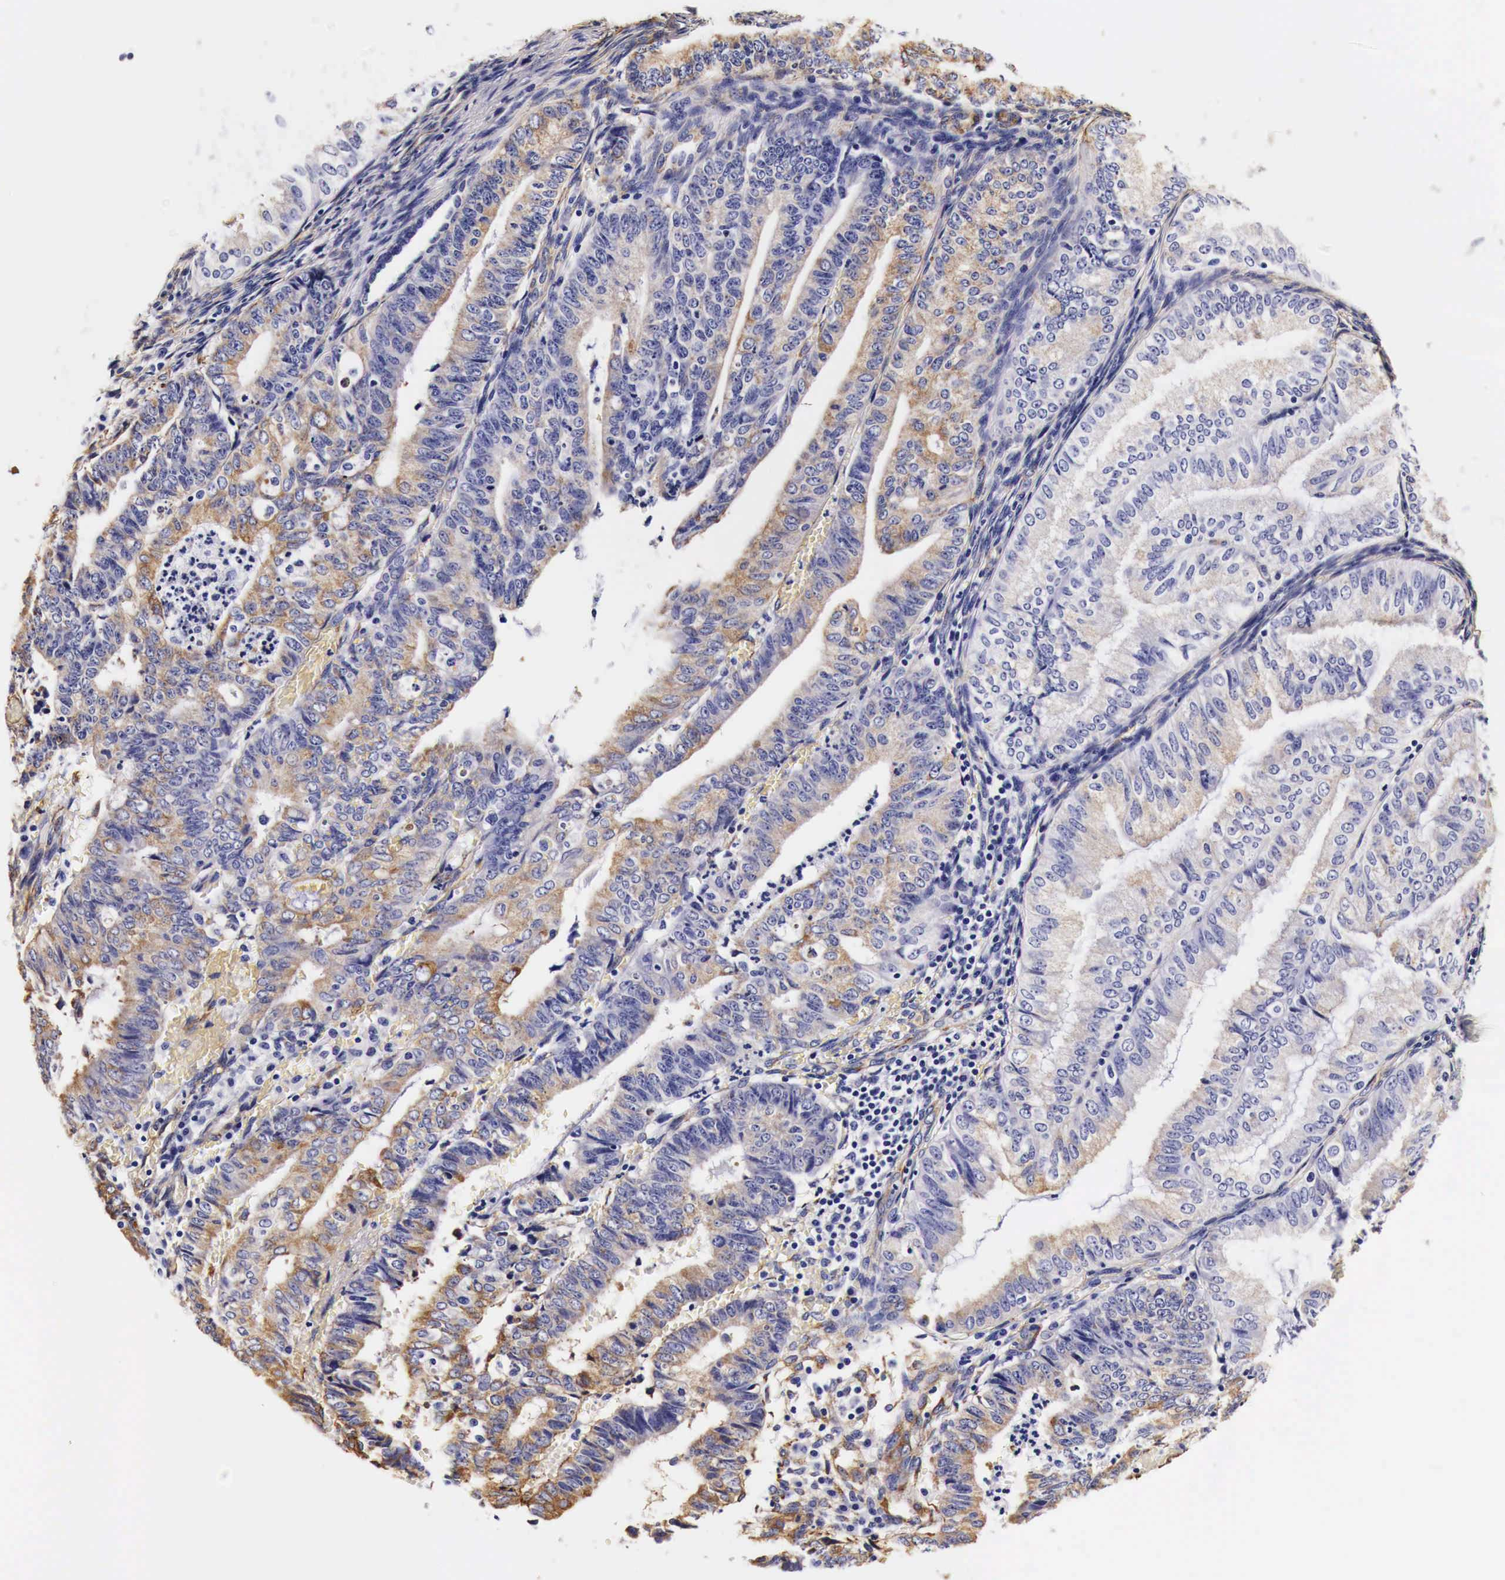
{"staining": {"intensity": "weak", "quantity": "25%-75%", "location": "cytoplasmic/membranous"}, "tissue": "endometrial cancer", "cell_type": "Tumor cells", "image_type": "cancer", "snomed": [{"axis": "morphology", "description": "Adenocarcinoma, NOS"}, {"axis": "topography", "description": "Endometrium"}], "caption": "High-power microscopy captured an IHC image of endometrial cancer (adenocarcinoma), revealing weak cytoplasmic/membranous positivity in about 25%-75% of tumor cells.", "gene": "LAMB2", "patient": {"sex": "female", "age": 66}}